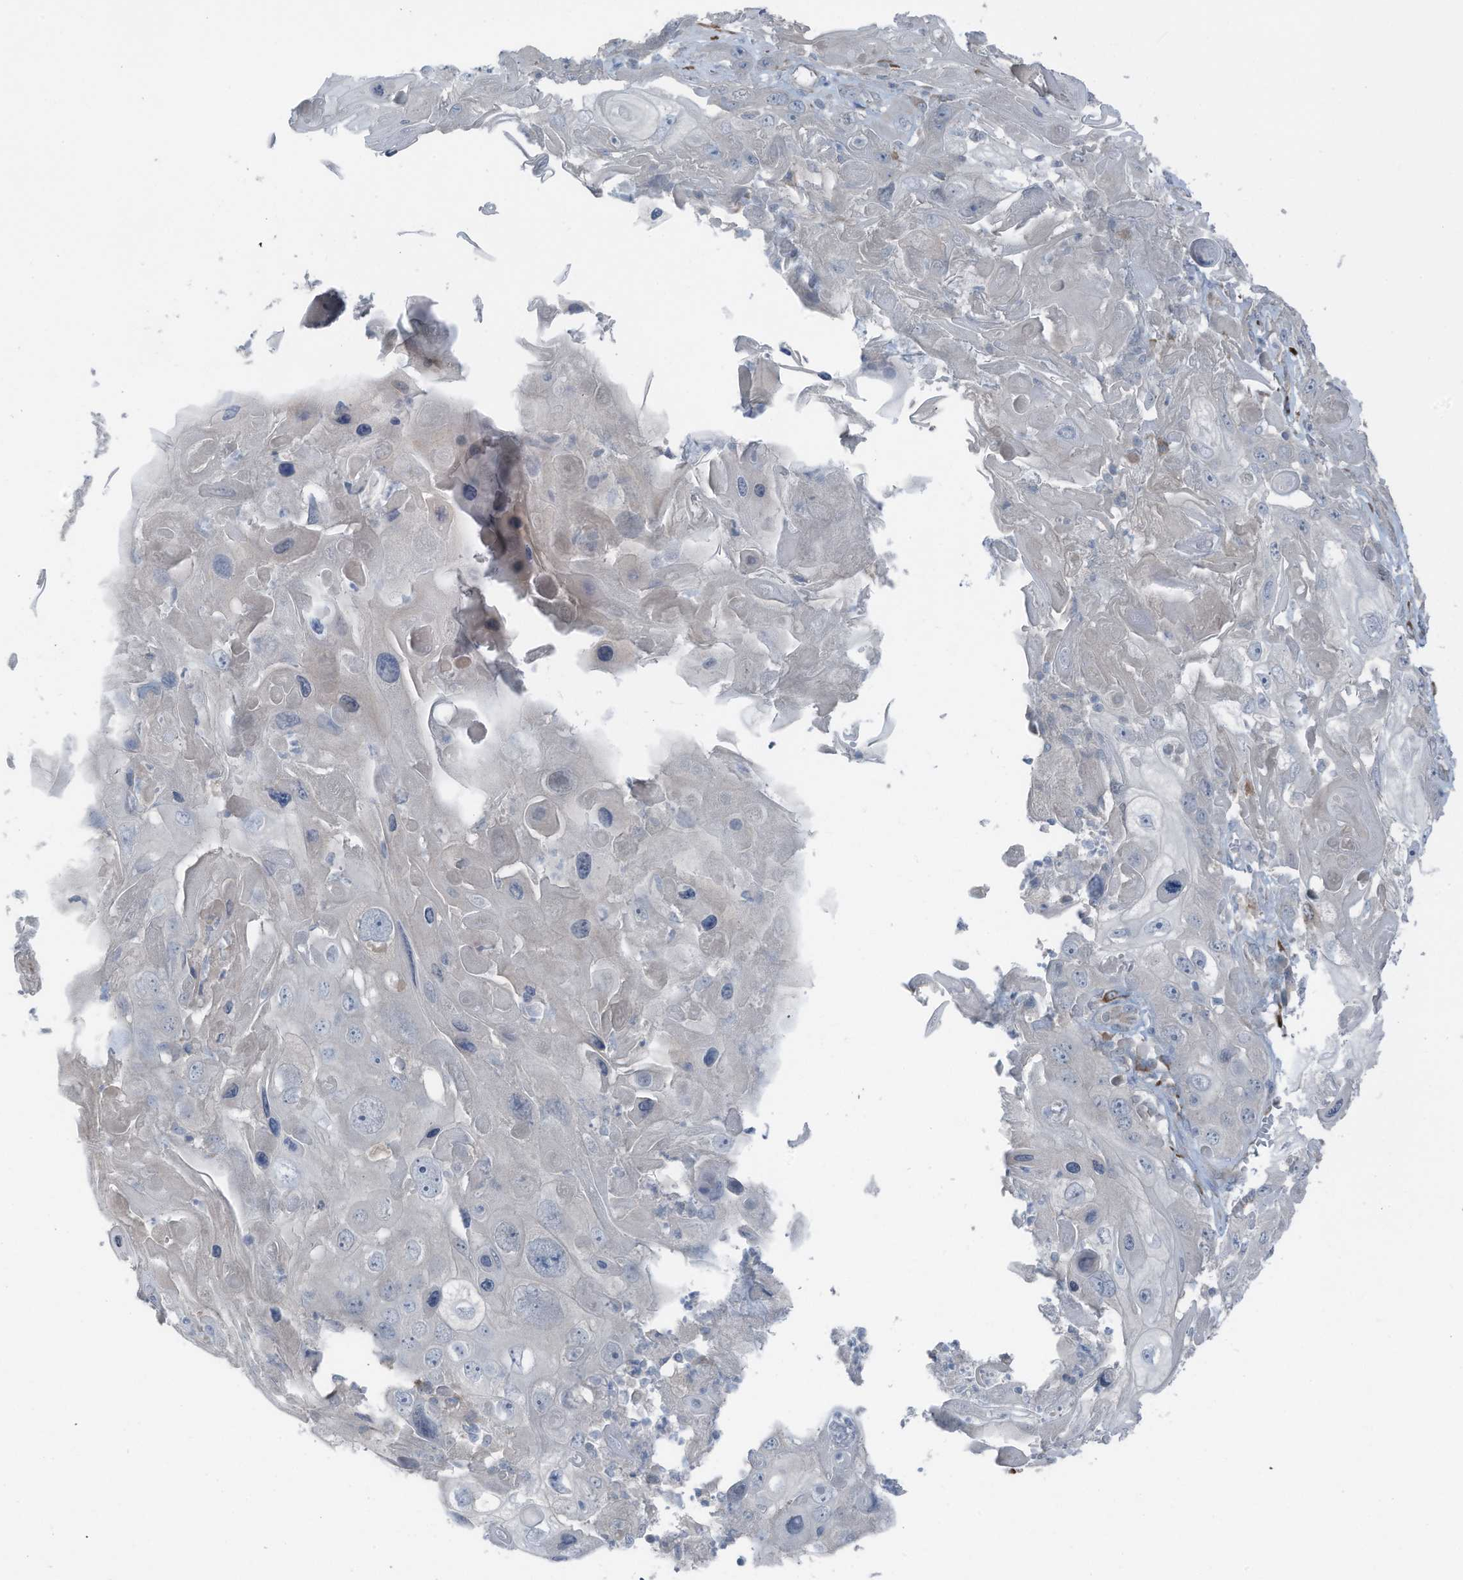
{"staining": {"intensity": "negative", "quantity": "none", "location": "none"}, "tissue": "skin cancer", "cell_type": "Tumor cells", "image_type": "cancer", "snomed": [{"axis": "morphology", "description": "Squamous cell carcinoma, NOS"}, {"axis": "topography", "description": "Skin"}], "caption": "DAB (3,3'-diaminobenzidine) immunohistochemical staining of squamous cell carcinoma (skin) displays no significant expression in tumor cells.", "gene": "ARHGEF33", "patient": {"sex": "male", "age": 55}}